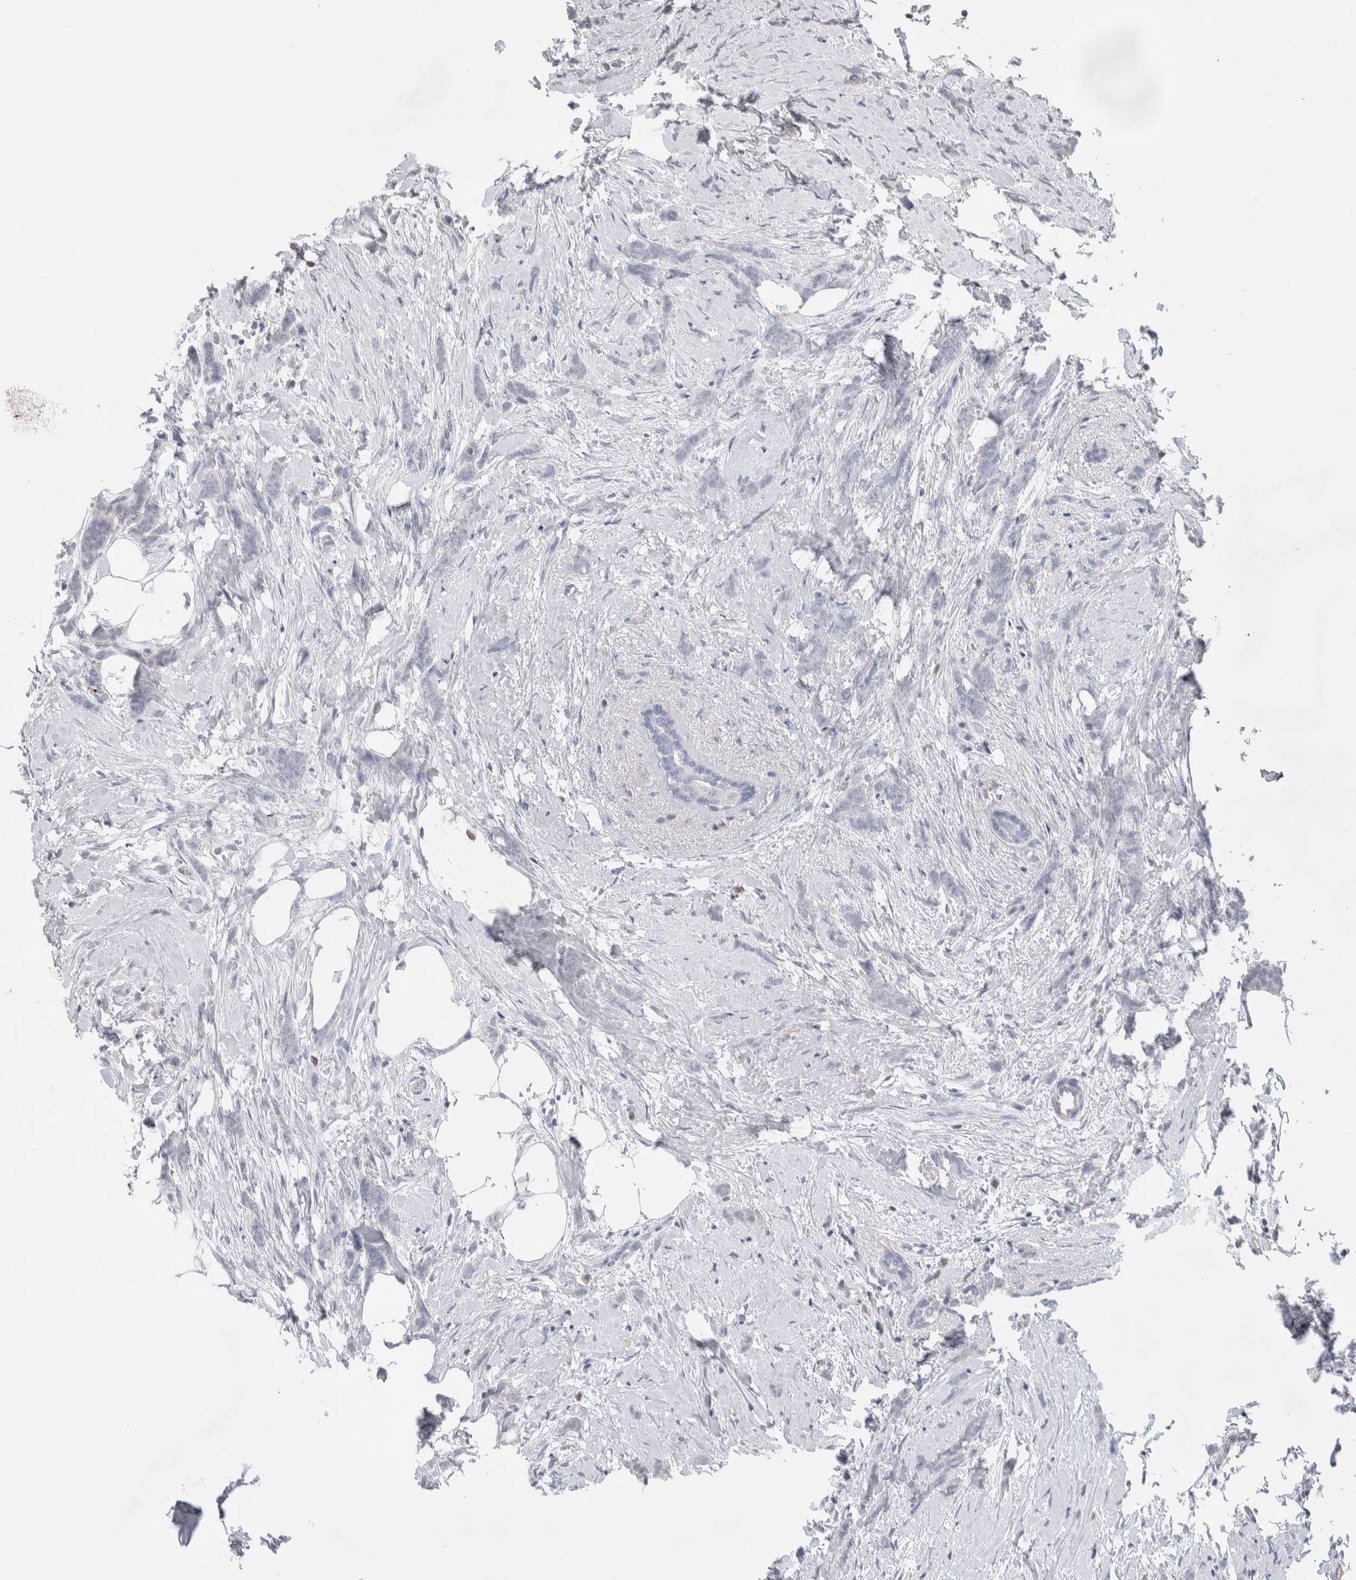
{"staining": {"intensity": "negative", "quantity": "none", "location": "none"}, "tissue": "breast cancer", "cell_type": "Tumor cells", "image_type": "cancer", "snomed": [{"axis": "morphology", "description": "Lobular carcinoma, in situ"}, {"axis": "morphology", "description": "Lobular carcinoma"}, {"axis": "topography", "description": "Breast"}], "caption": "An immunohistochemistry histopathology image of lobular carcinoma in situ (breast) is shown. There is no staining in tumor cells of lobular carcinoma in situ (breast).", "gene": "FFAR2", "patient": {"sex": "female", "age": 41}}